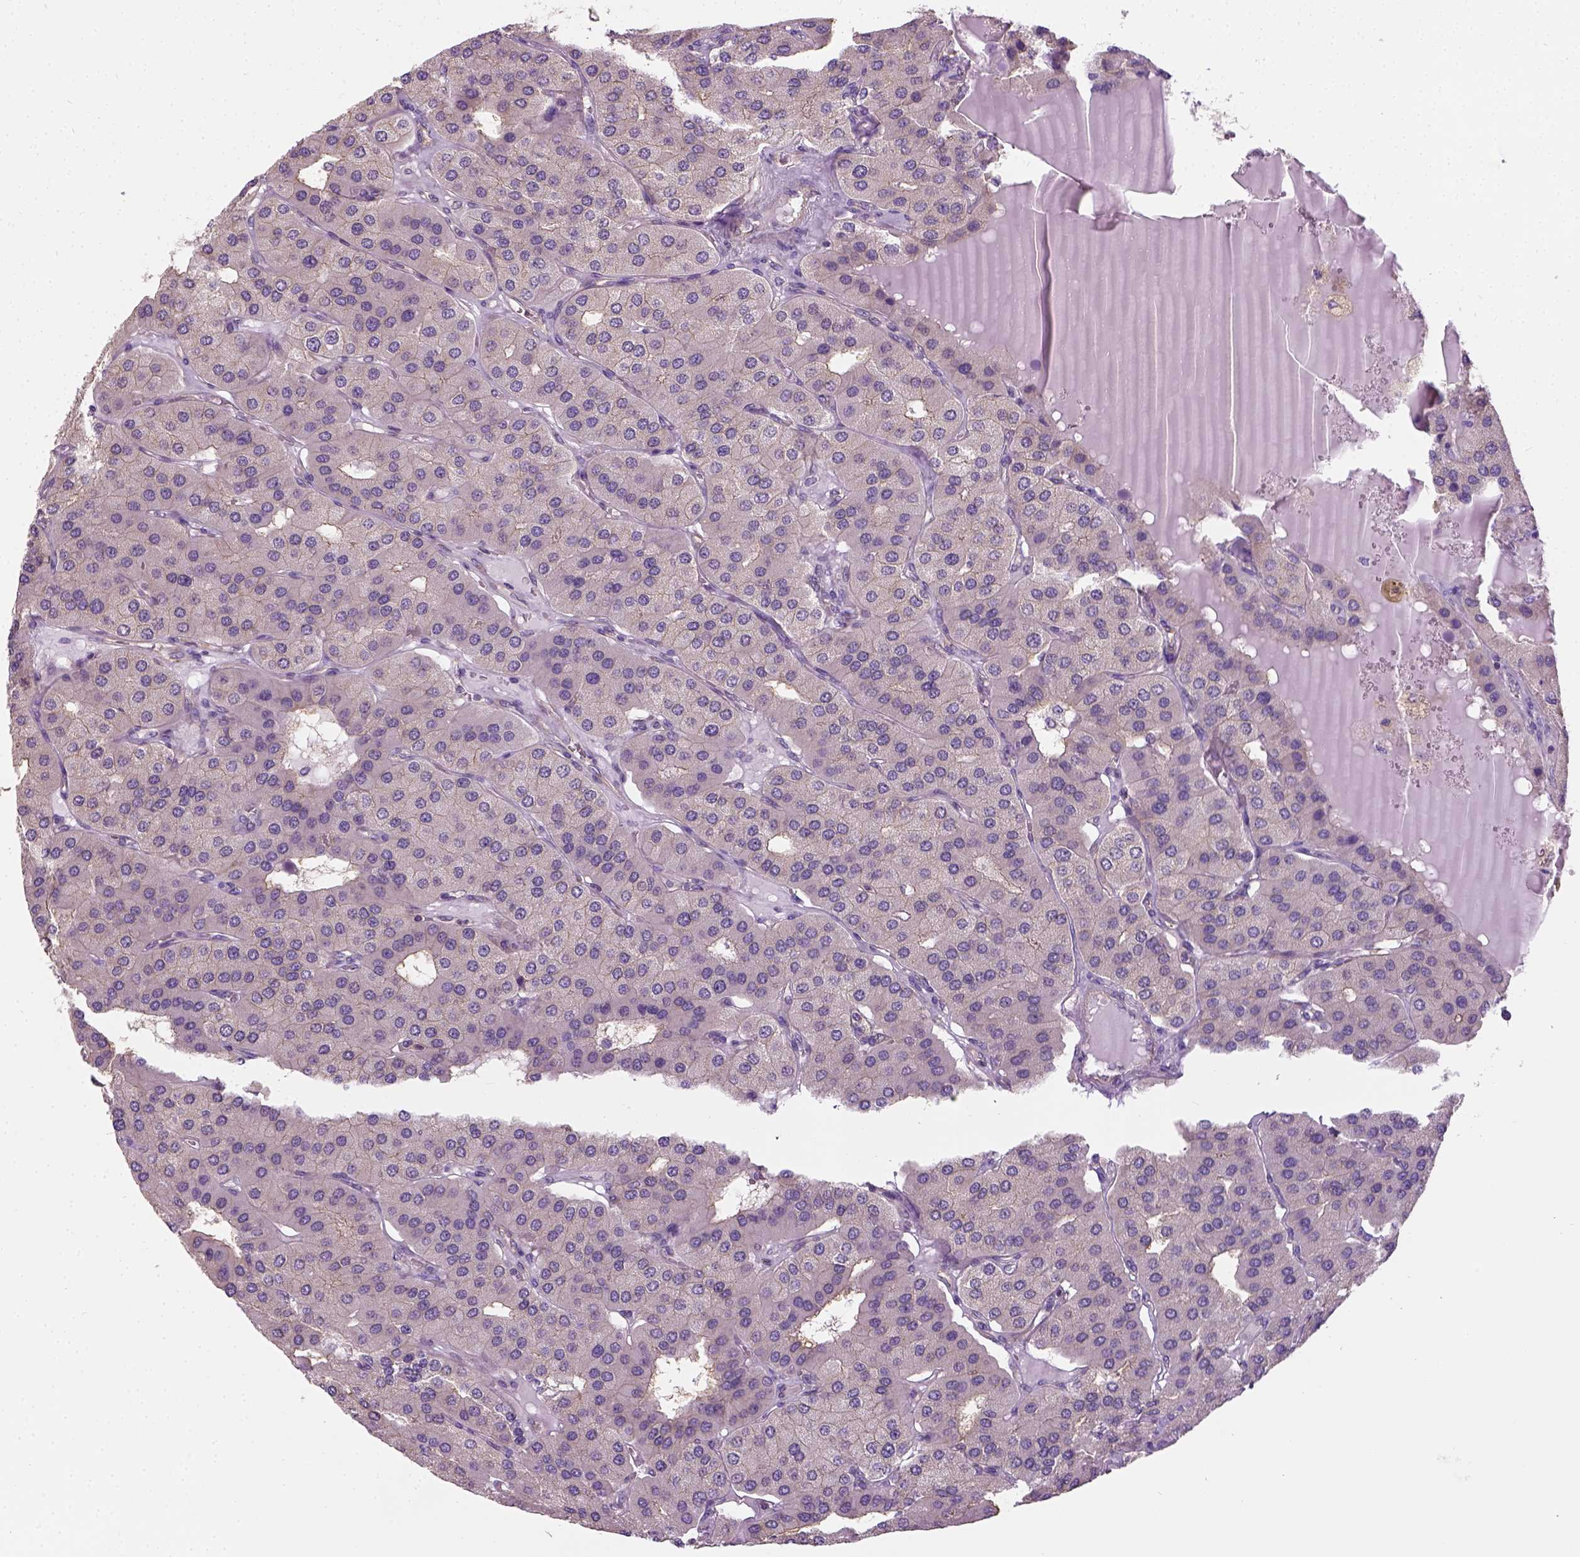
{"staining": {"intensity": "weak", "quantity": ">75%", "location": "cytoplasmic/membranous"}, "tissue": "parathyroid gland", "cell_type": "Glandular cells", "image_type": "normal", "snomed": [{"axis": "morphology", "description": "Normal tissue, NOS"}, {"axis": "morphology", "description": "Adenoma, NOS"}, {"axis": "topography", "description": "Parathyroid gland"}], "caption": "A low amount of weak cytoplasmic/membranous positivity is seen in about >75% of glandular cells in normal parathyroid gland.", "gene": "CRACR2A", "patient": {"sex": "female", "age": 86}}